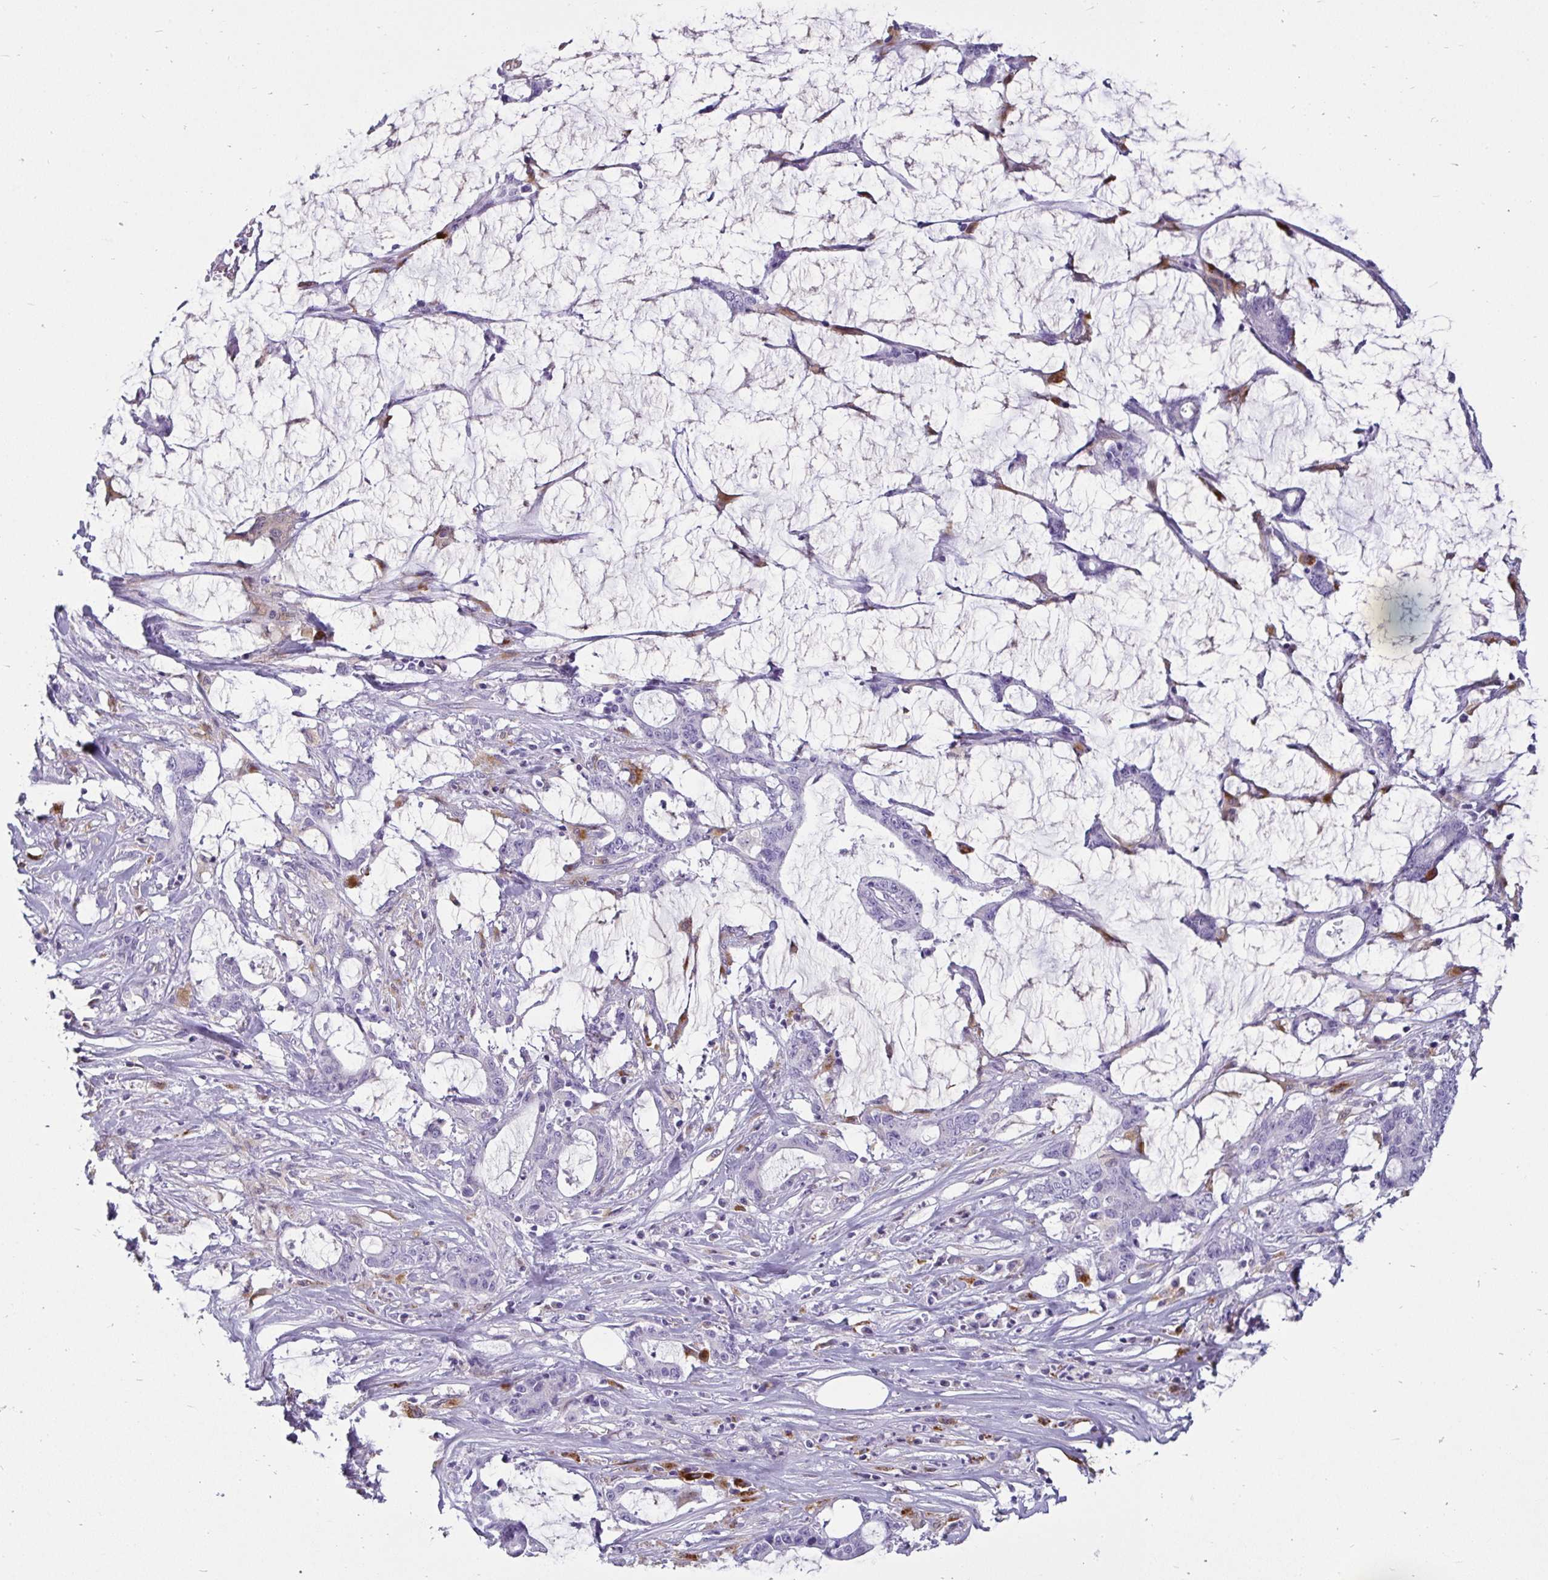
{"staining": {"intensity": "negative", "quantity": "none", "location": "none"}, "tissue": "stomach cancer", "cell_type": "Tumor cells", "image_type": "cancer", "snomed": [{"axis": "morphology", "description": "Adenocarcinoma, NOS"}, {"axis": "topography", "description": "Stomach, upper"}], "caption": "Tumor cells are negative for protein expression in human adenocarcinoma (stomach).", "gene": "CTSZ", "patient": {"sex": "male", "age": 68}}